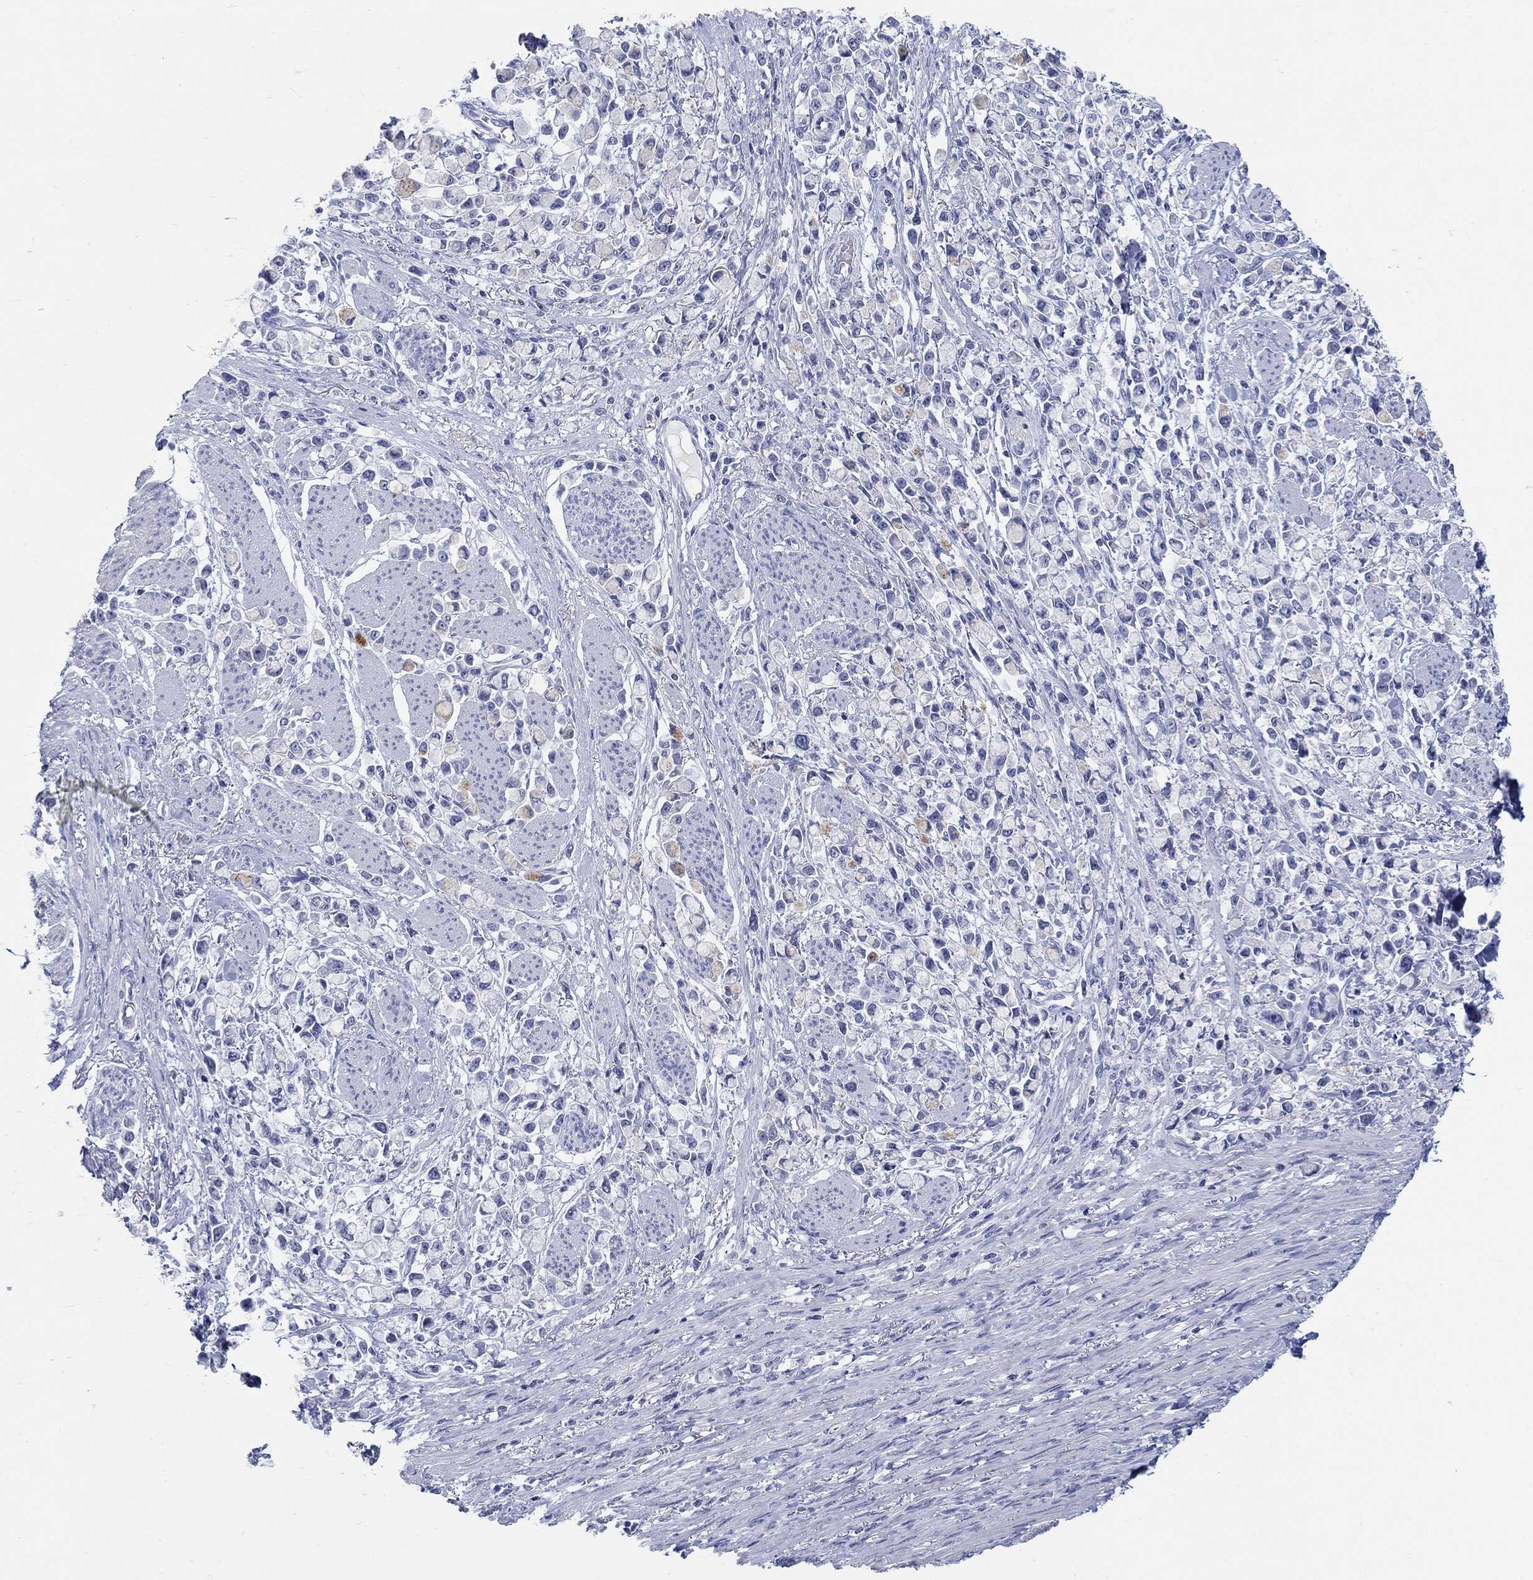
{"staining": {"intensity": "negative", "quantity": "none", "location": "none"}, "tissue": "stomach cancer", "cell_type": "Tumor cells", "image_type": "cancer", "snomed": [{"axis": "morphology", "description": "Adenocarcinoma, NOS"}, {"axis": "topography", "description": "Stomach"}], "caption": "This is an IHC histopathology image of stomach adenocarcinoma. There is no positivity in tumor cells.", "gene": "GRIA3", "patient": {"sex": "female", "age": 81}}